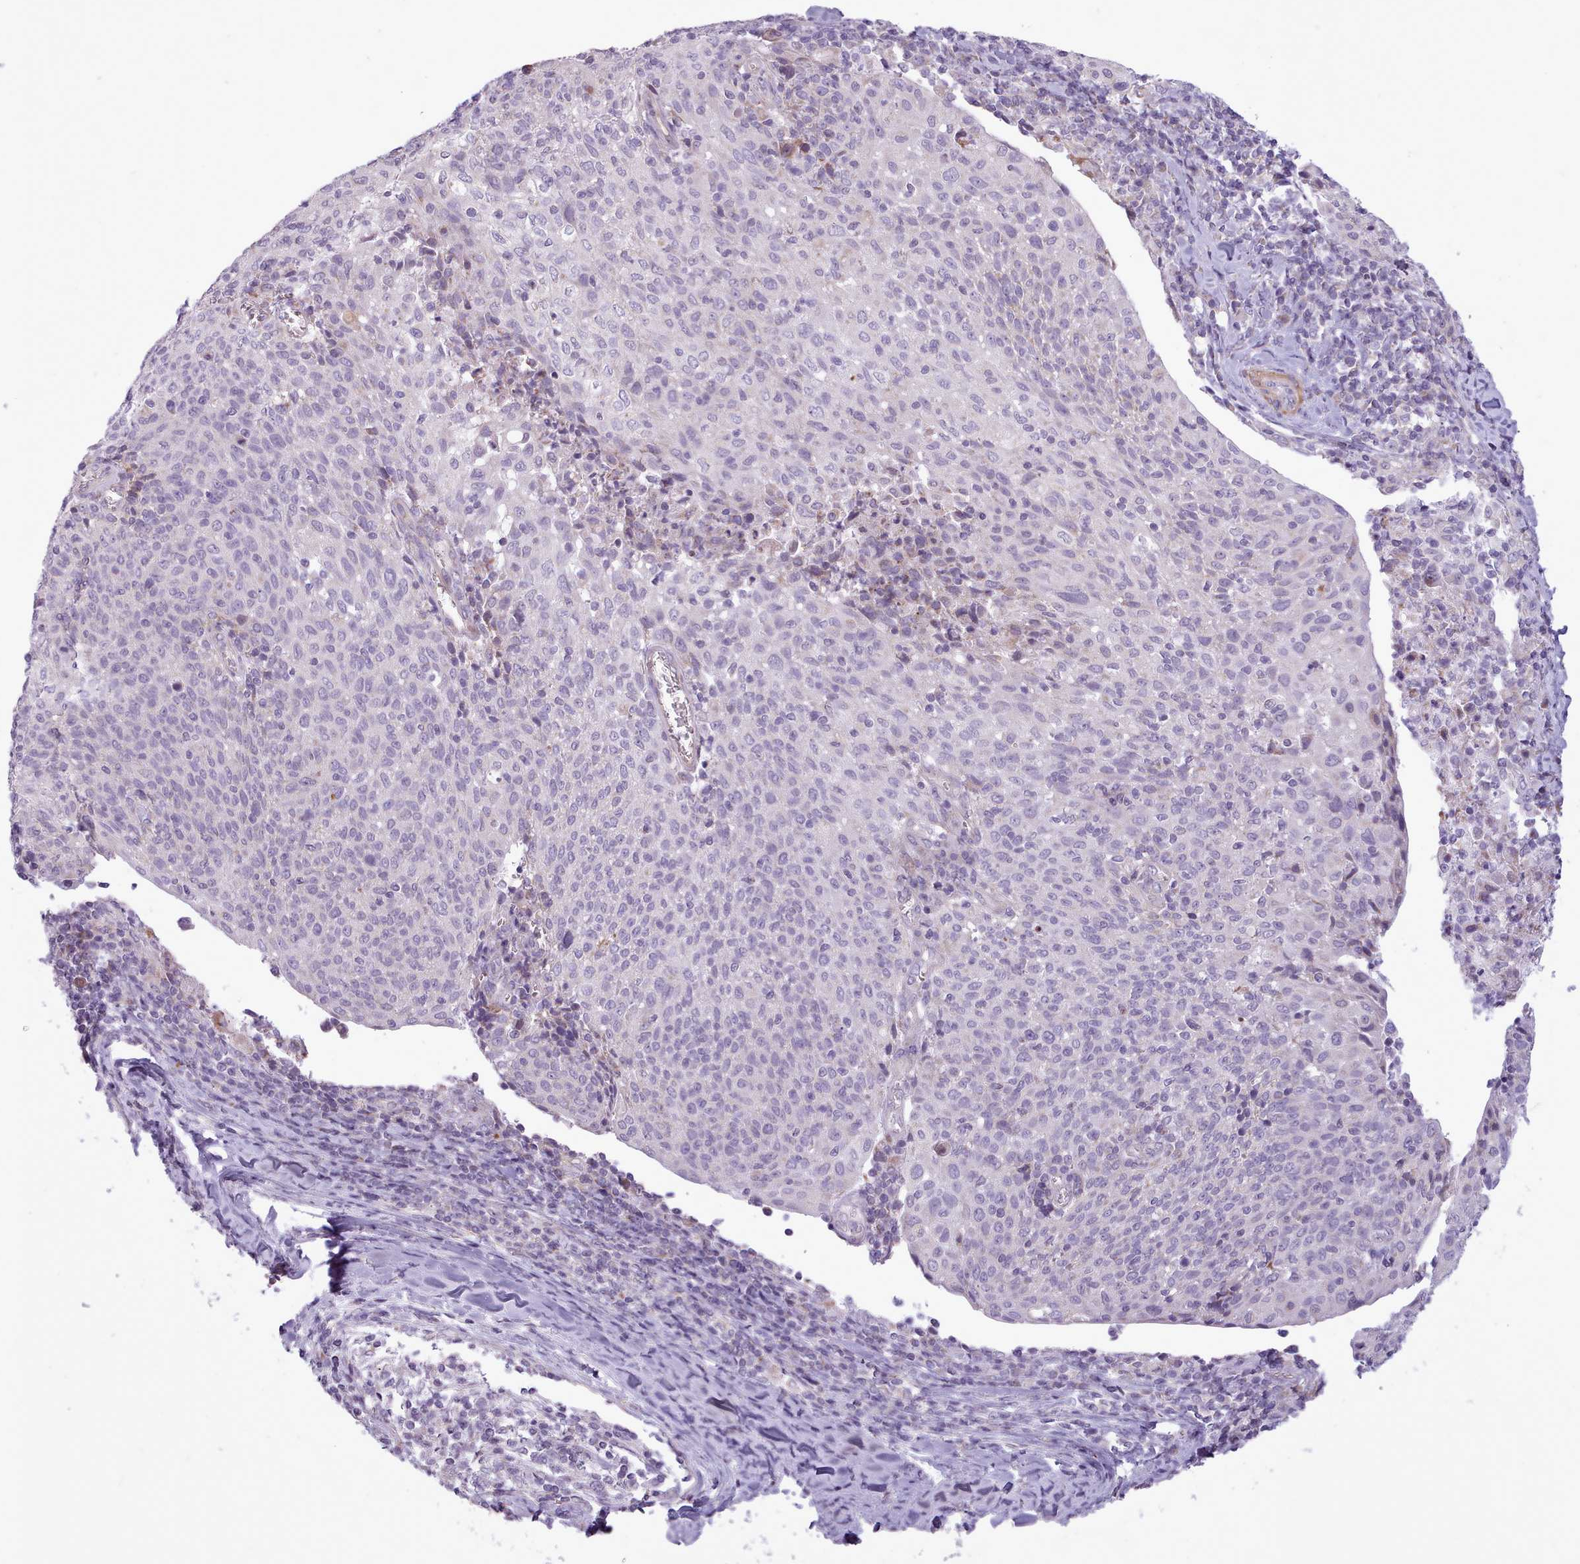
{"staining": {"intensity": "negative", "quantity": "none", "location": "none"}, "tissue": "cervical cancer", "cell_type": "Tumor cells", "image_type": "cancer", "snomed": [{"axis": "morphology", "description": "Squamous cell carcinoma, NOS"}, {"axis": "topography", "description": "Cervix"}], "caption": "Image shows no significant protein staining in tumor cells of cervical squamous cell carcinoma.", "gene": "AVL9", "patient": {"sex": "female", "age": 52}}